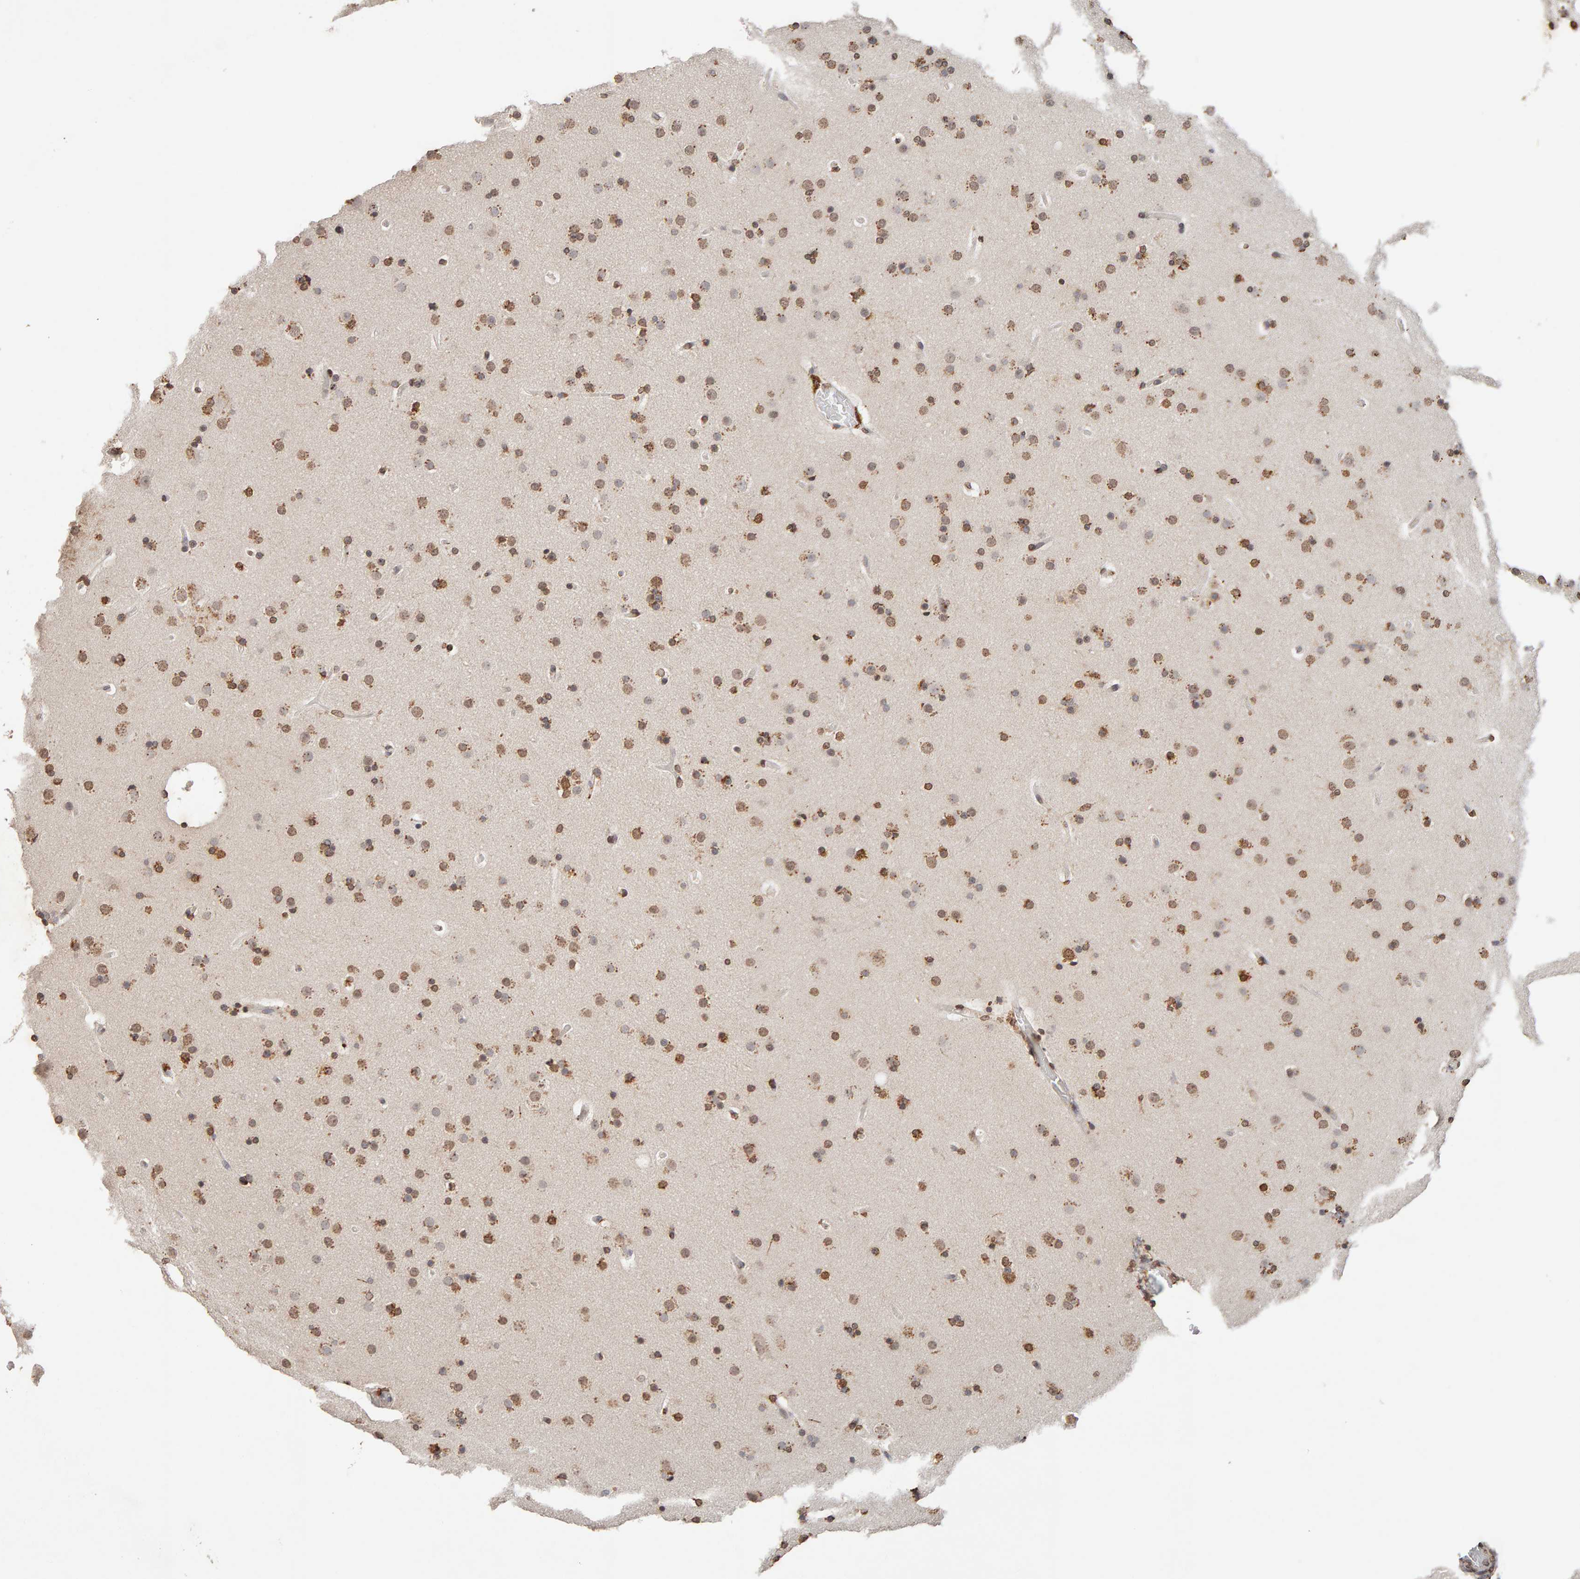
{"staining": {"intensity": "moderate", "quantity": "25%-75%", "location": "nuclear"}, "tissue": "cerebral cortex", "cell_type": "Endothelial cells", "image_type": "normal", "snomed": [{"axis": "morphology", "description": "Normal tissue, NOS"}, {"axis": "topography", "description": "Cerebral cortex"}], "caption": "Brown immunohistochemical staining in unremarkable cerebral cortex demonstrates moderate nuclear expression in about 25%-75% of endothelial cells.", "gene": "DNAJB5", "patient": {"sex": "male", "age": 57}}